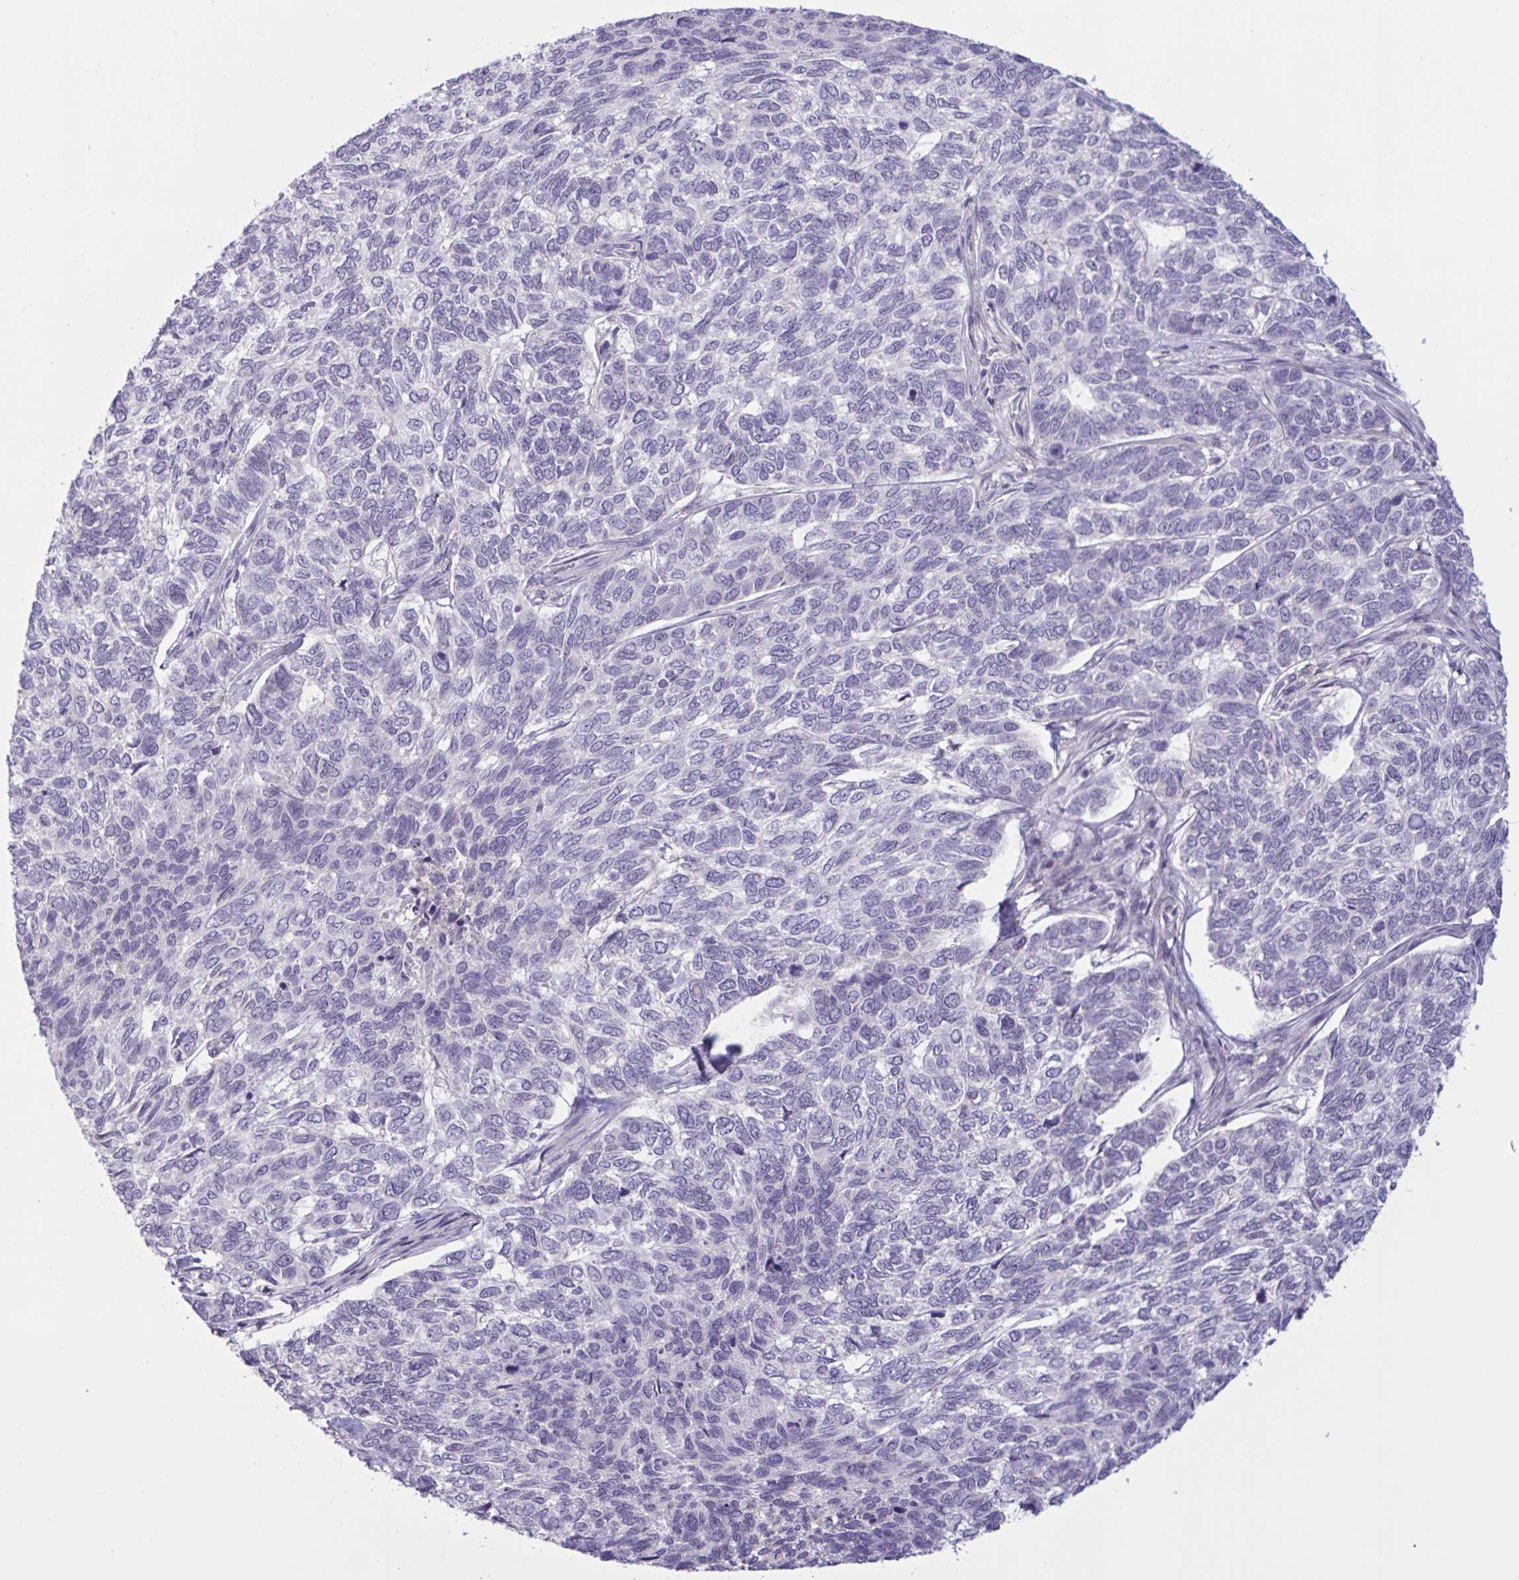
{"staining": {"intensity": "negative", "quantity": "none", "location": "none"}, "tissue": "skin cancer", "cell_type": "Tumor cells", "image_type": "cancer", "snomed": [{"axis": "morphology", "description": "Basal cell carcinoma"}, {"axis": "topography", "description": "Skin"}], "caption": "Immunohistochemistry photomicrograph of human skin cancer (basal cell carcinoma) stained for a protein (brown), which displays no expression in tumor cells.", "gene": "RFPL4B", "patient": {"sex": "female", "age": 65}}